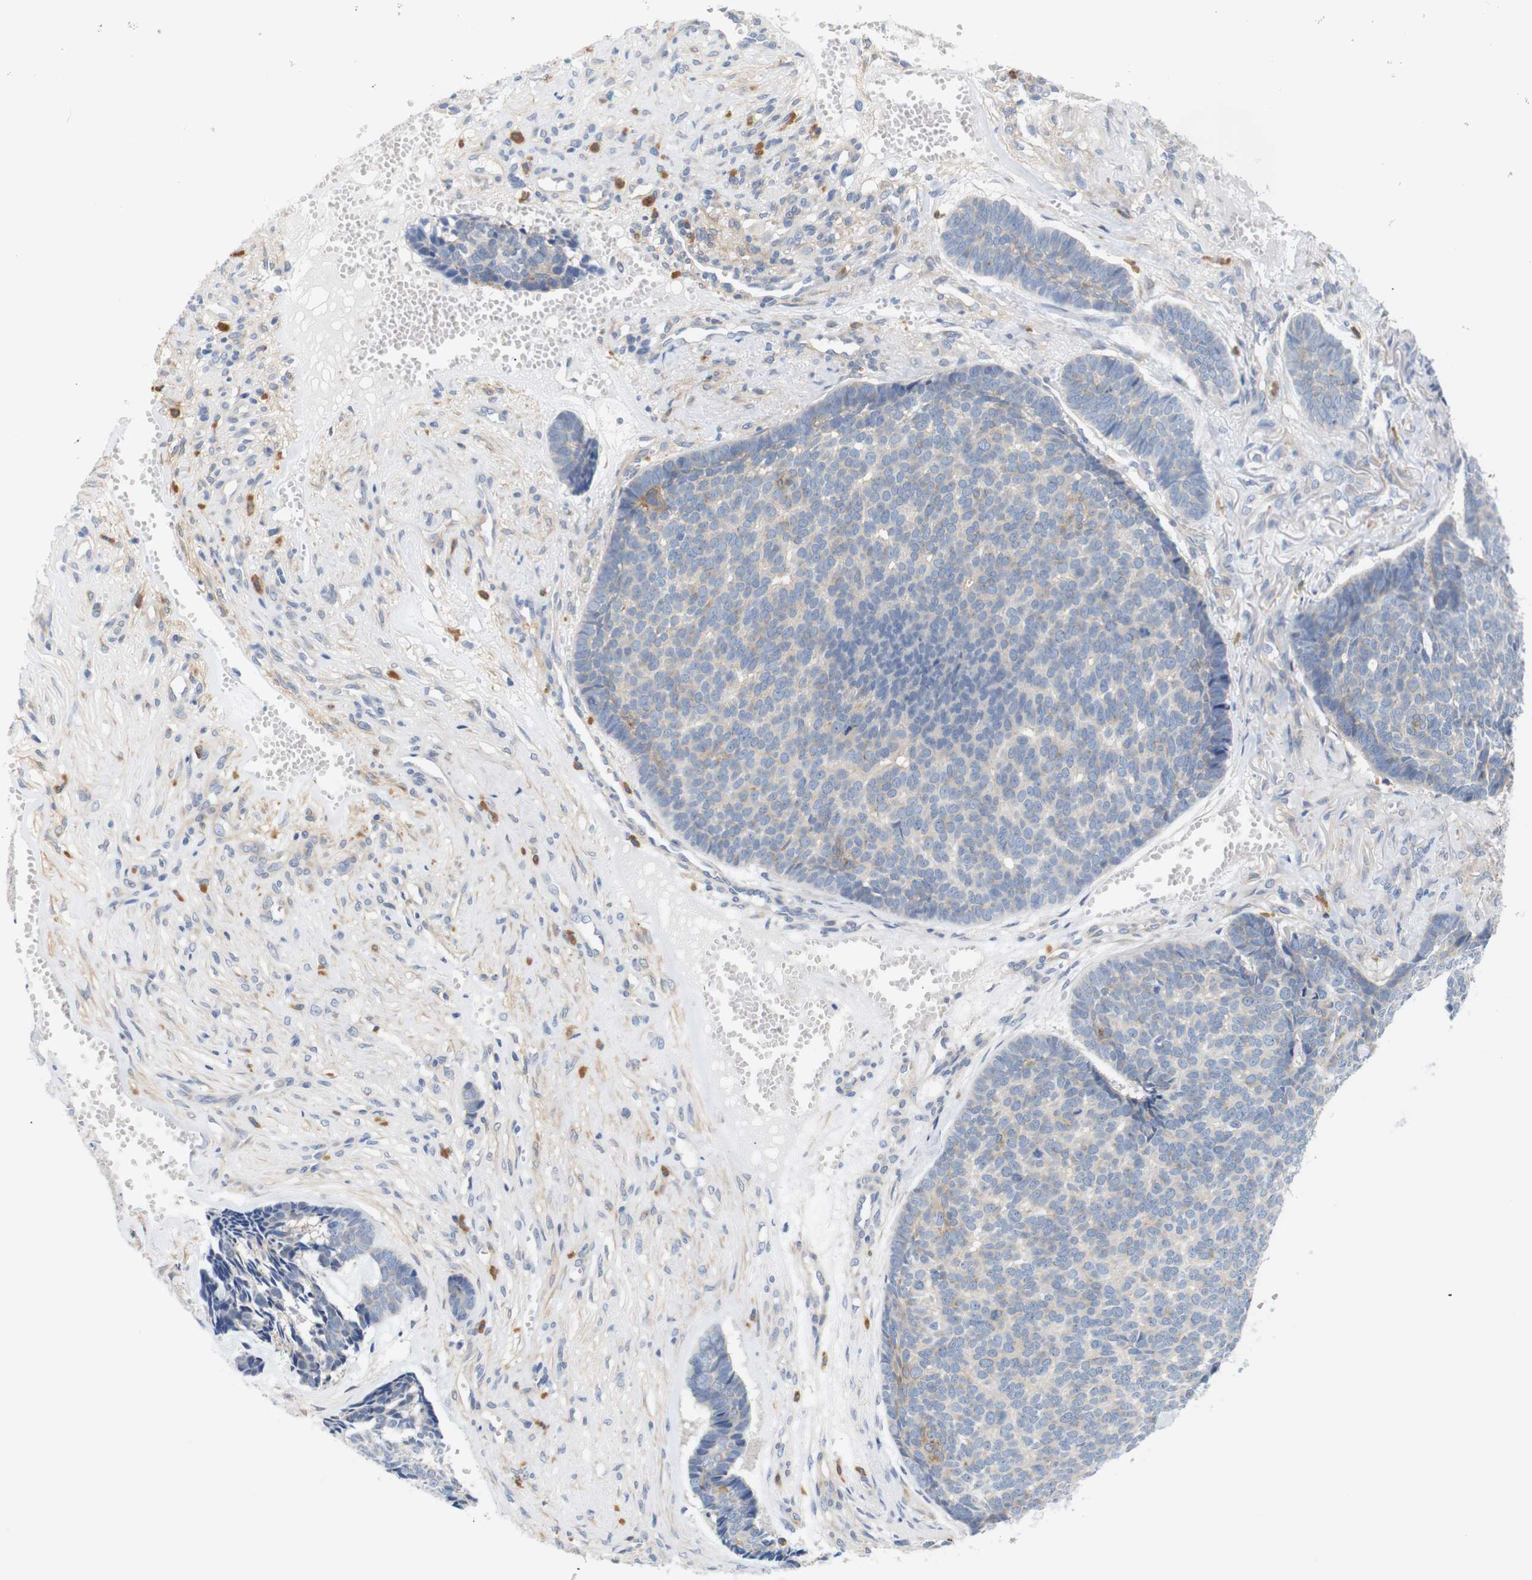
{"staining": {"intensity": "negative", "quantity": "none", "location": "none"}, "tissue": "skin cancer", "cell_type": "Tumor cells", "image_type": "cancer", "snomed": [{"axis": "morphology", "description": "Basal cell carcinoma"}, {"axis": "topography", "description": "Skin"}], "caption": "High magnification brightfield microscopy of basal cell carcinoma (skin) stained with DAB (brown) and counterstained with hematoxylin (blue): tumor cells show no significant positivity.", "gene": "STMN3", "patient": {"sex": "male", "age": 84}}